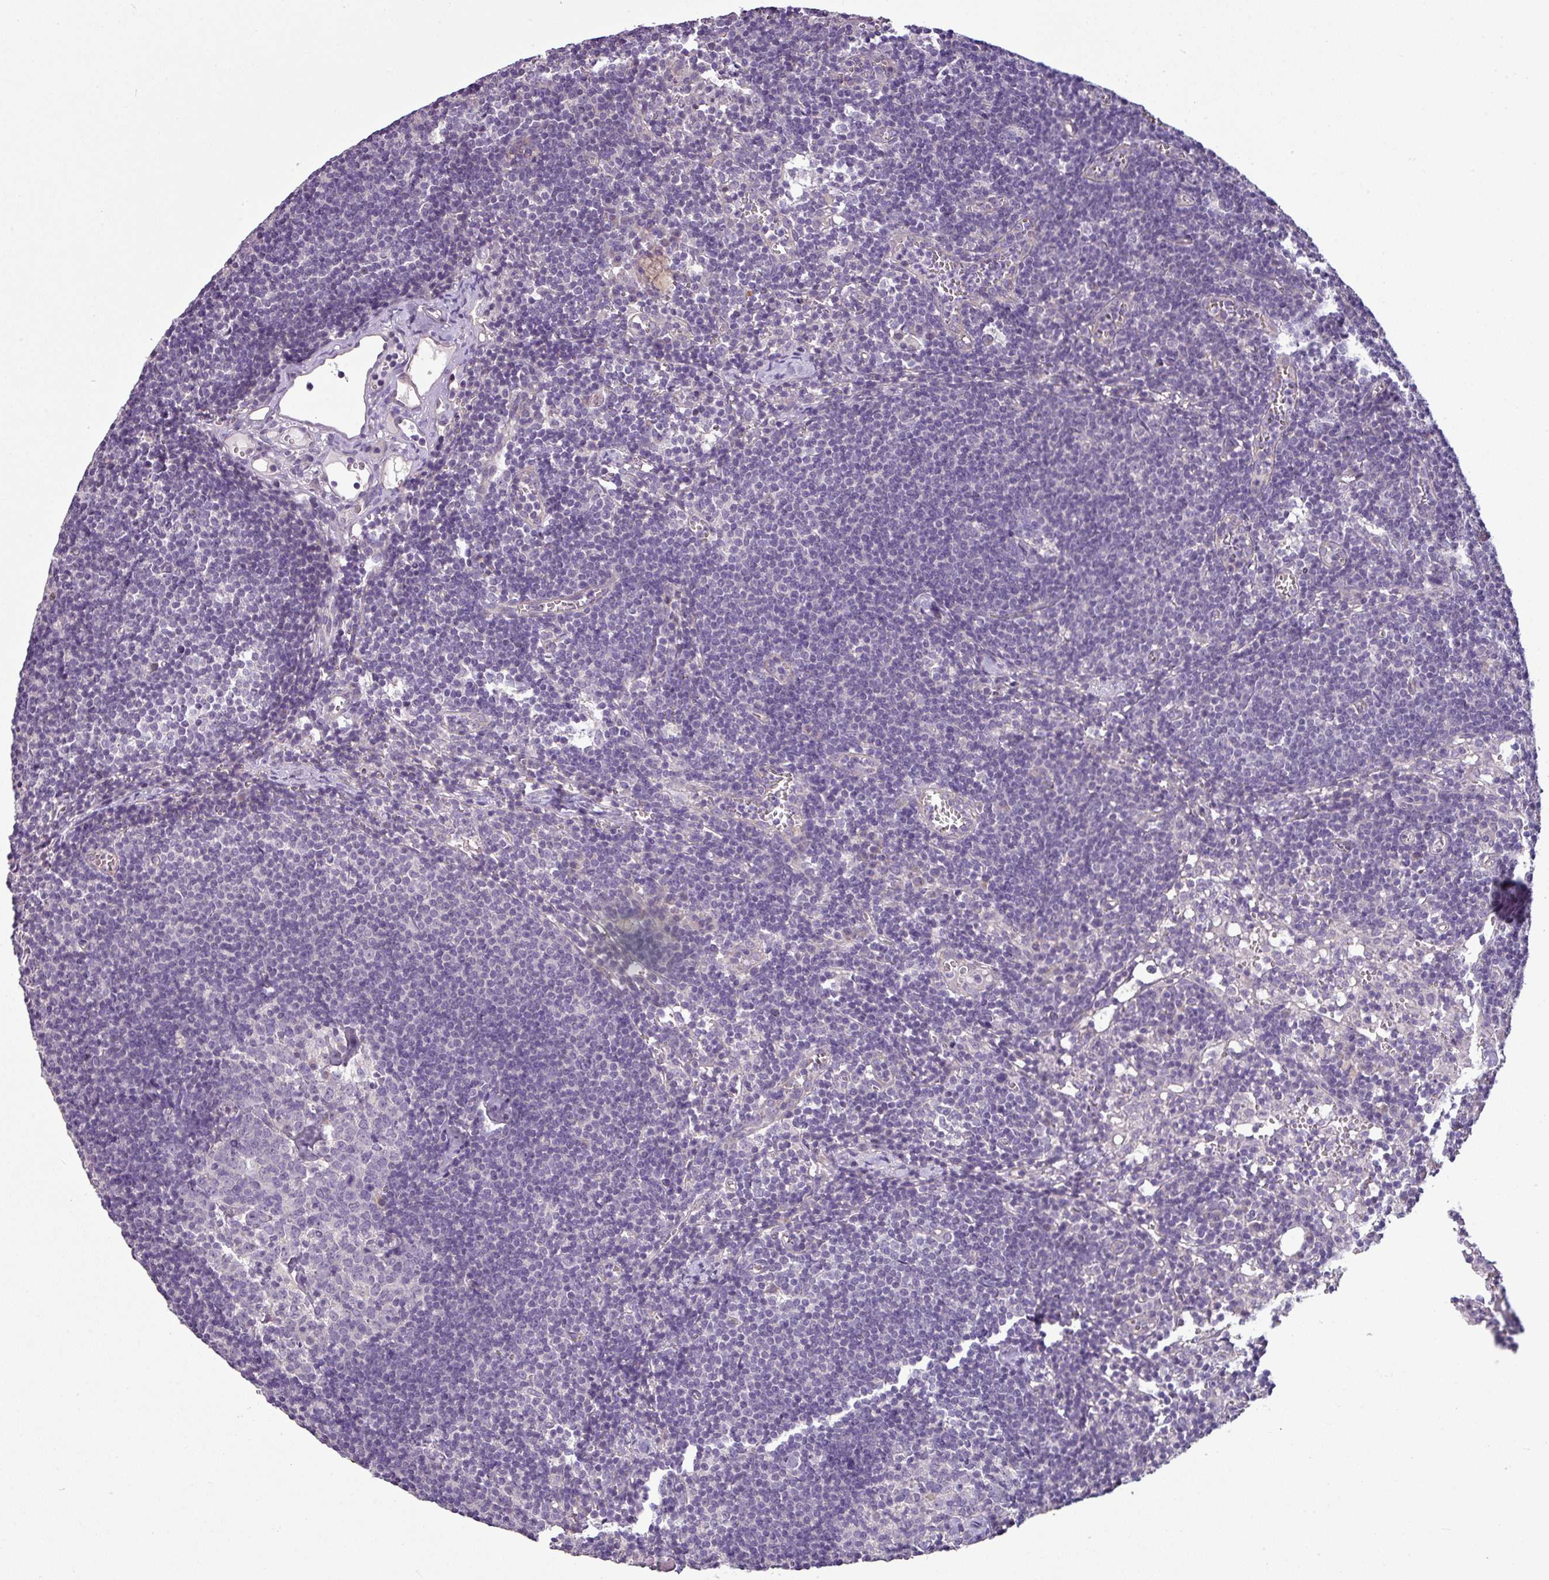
{"staining": {"intensity": "negative", "quantity": "none", "location": "none"}, "tissue": "lymph node", "cell_type": "Germinal center cells", "image_type": "normal", "snomed": [{"axis": "morphology", "description": "Normal tissue, NOS"}, {"axis": "topography", "description": "Lymph node"}], "caption": "Immunohistochemical staining of unremarkable human lymph node demonstrates no significant staining in germinal center cells.", "gene": "TMEM178B", "patient": {"sex": "female", "age": 27}}